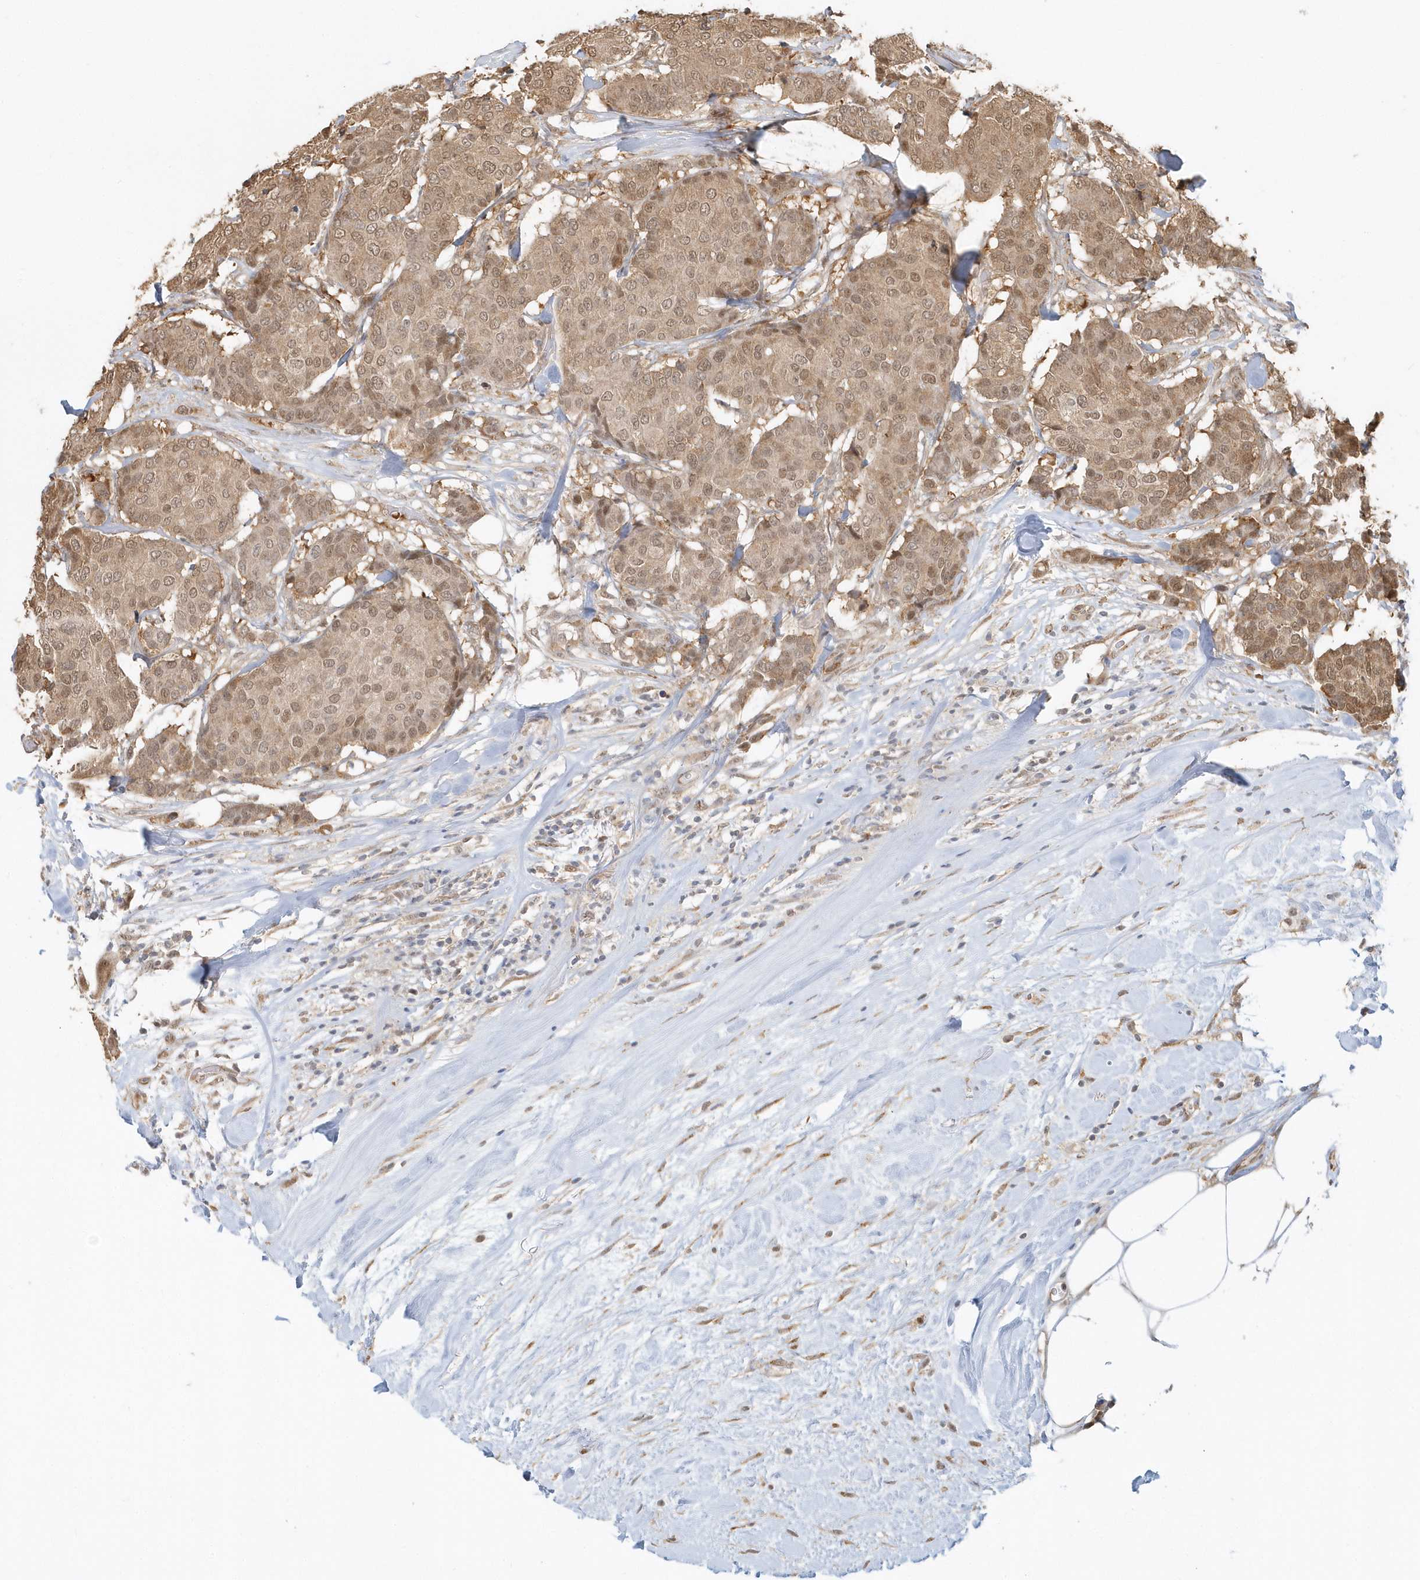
{"staining": {"intensity": "moderate", "quantity": ">75%", "location": "cytoplasmic/membranous,nuclear"}, "tissue": "breast cancer", "cell_type": "Tumor cells", "image_type": "cancer", "snomed": [{"axis": "morphology", "description": "Duct carcinoma"}, {"axis": "topography", "description": "Breast"}], "caption": "High-power microscopy captured an immunohistochemistry (IHC) image of invasive ductal carcinoma (breast), revealing moderate cytoplasmic/membranous and nuclear staining in about >75% of tumor cells.", "gene": "PSMD6", "patient": {"sex": "female", "age": 75}}